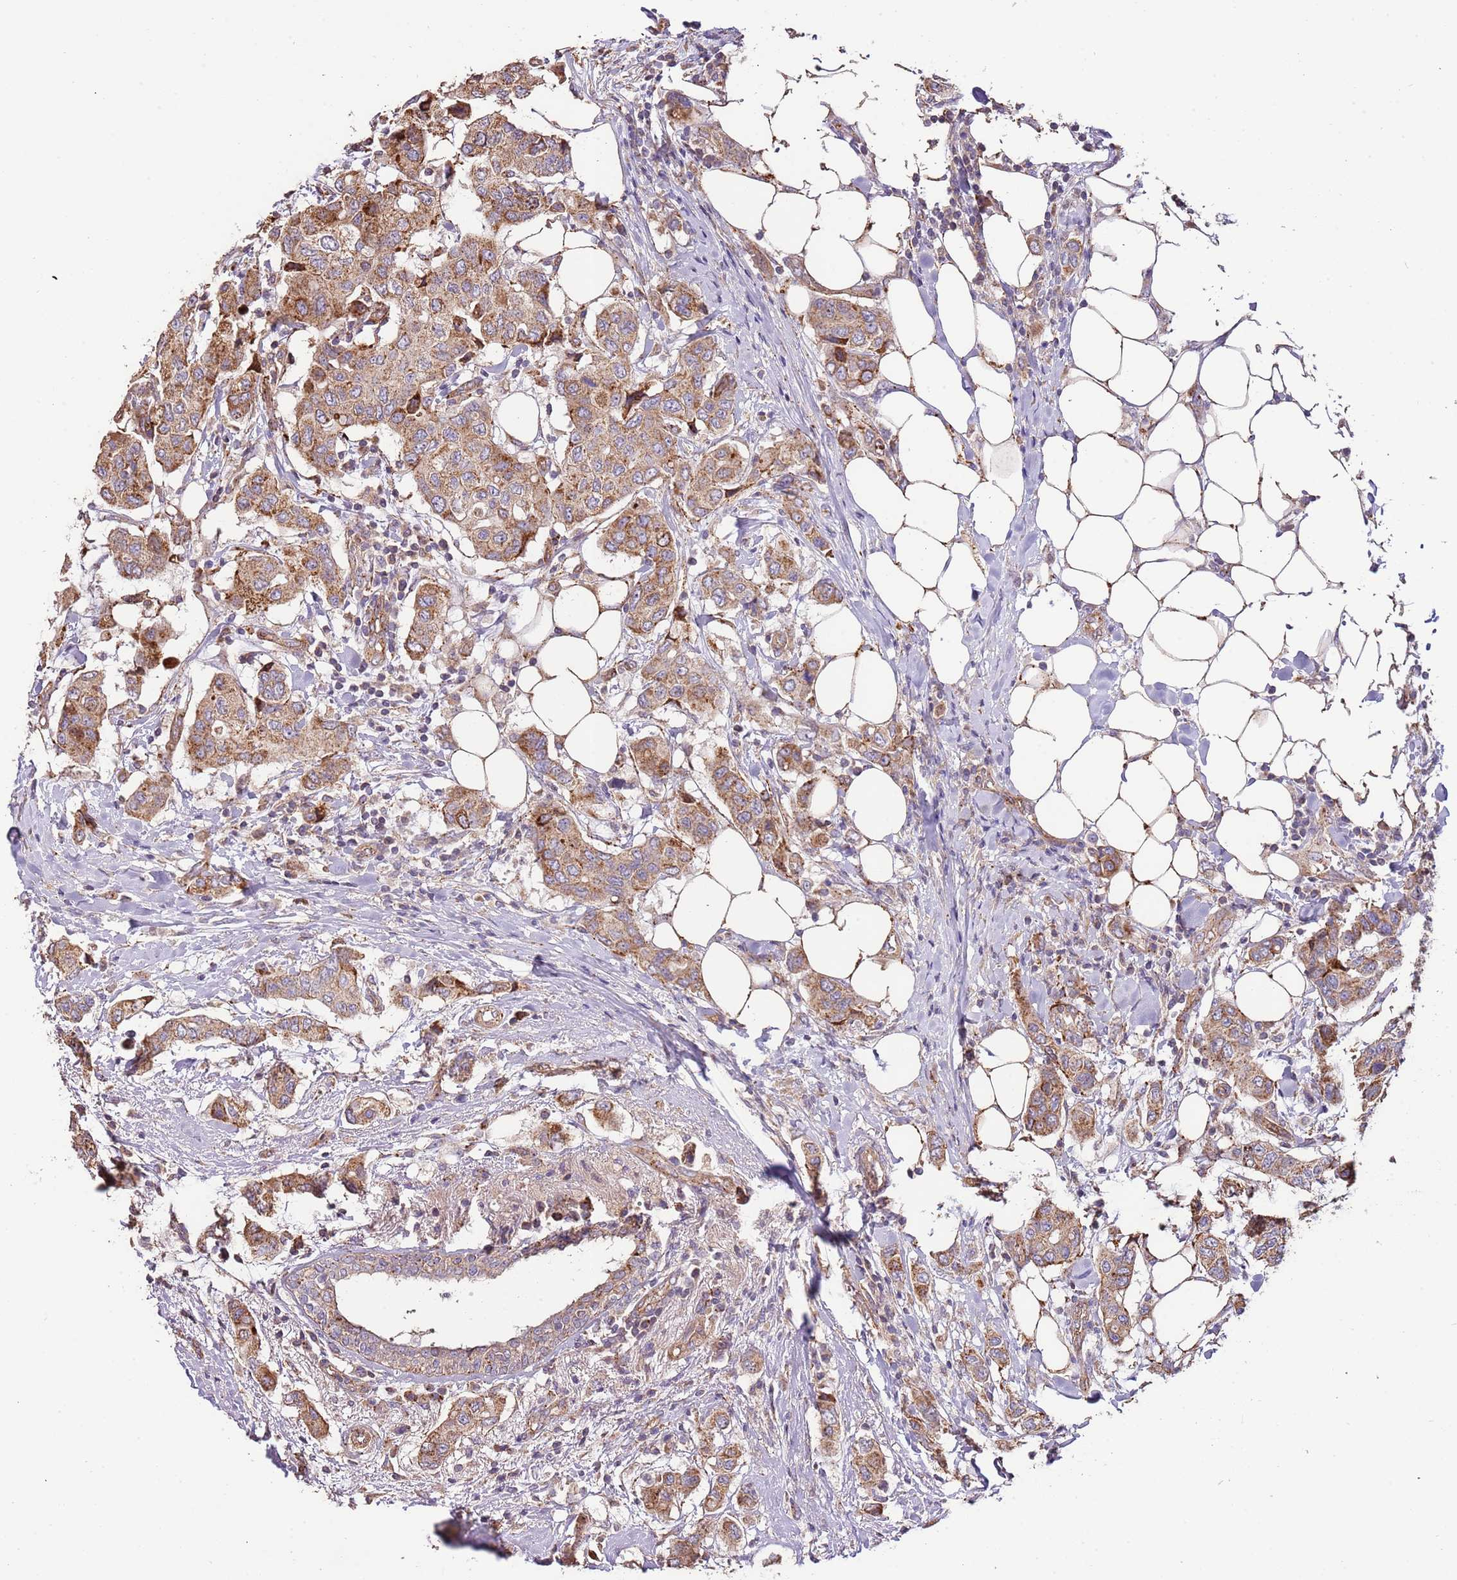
{"staining": {"intensity": "moderate", "quantity": ">75%", "location": "cytoplasmic/membranous"}, "tissue": "breast cancer", "cell_type": "Tumor cells", "image_type": "cancer", "snomed": [{"axis": "morphology", "description": "Lobular carcinoma"}, {"axis": "topography", "description": "Breast"}], "caption": "Human breast cancer (lobular carcinoma) stained for a protein (brown) reveals moderate cytoplasmic/membranous positive staining in approximately >75% of tumor cells.", "gene": "DOCK6", "patient": {"sex": "female", "age": 51}}